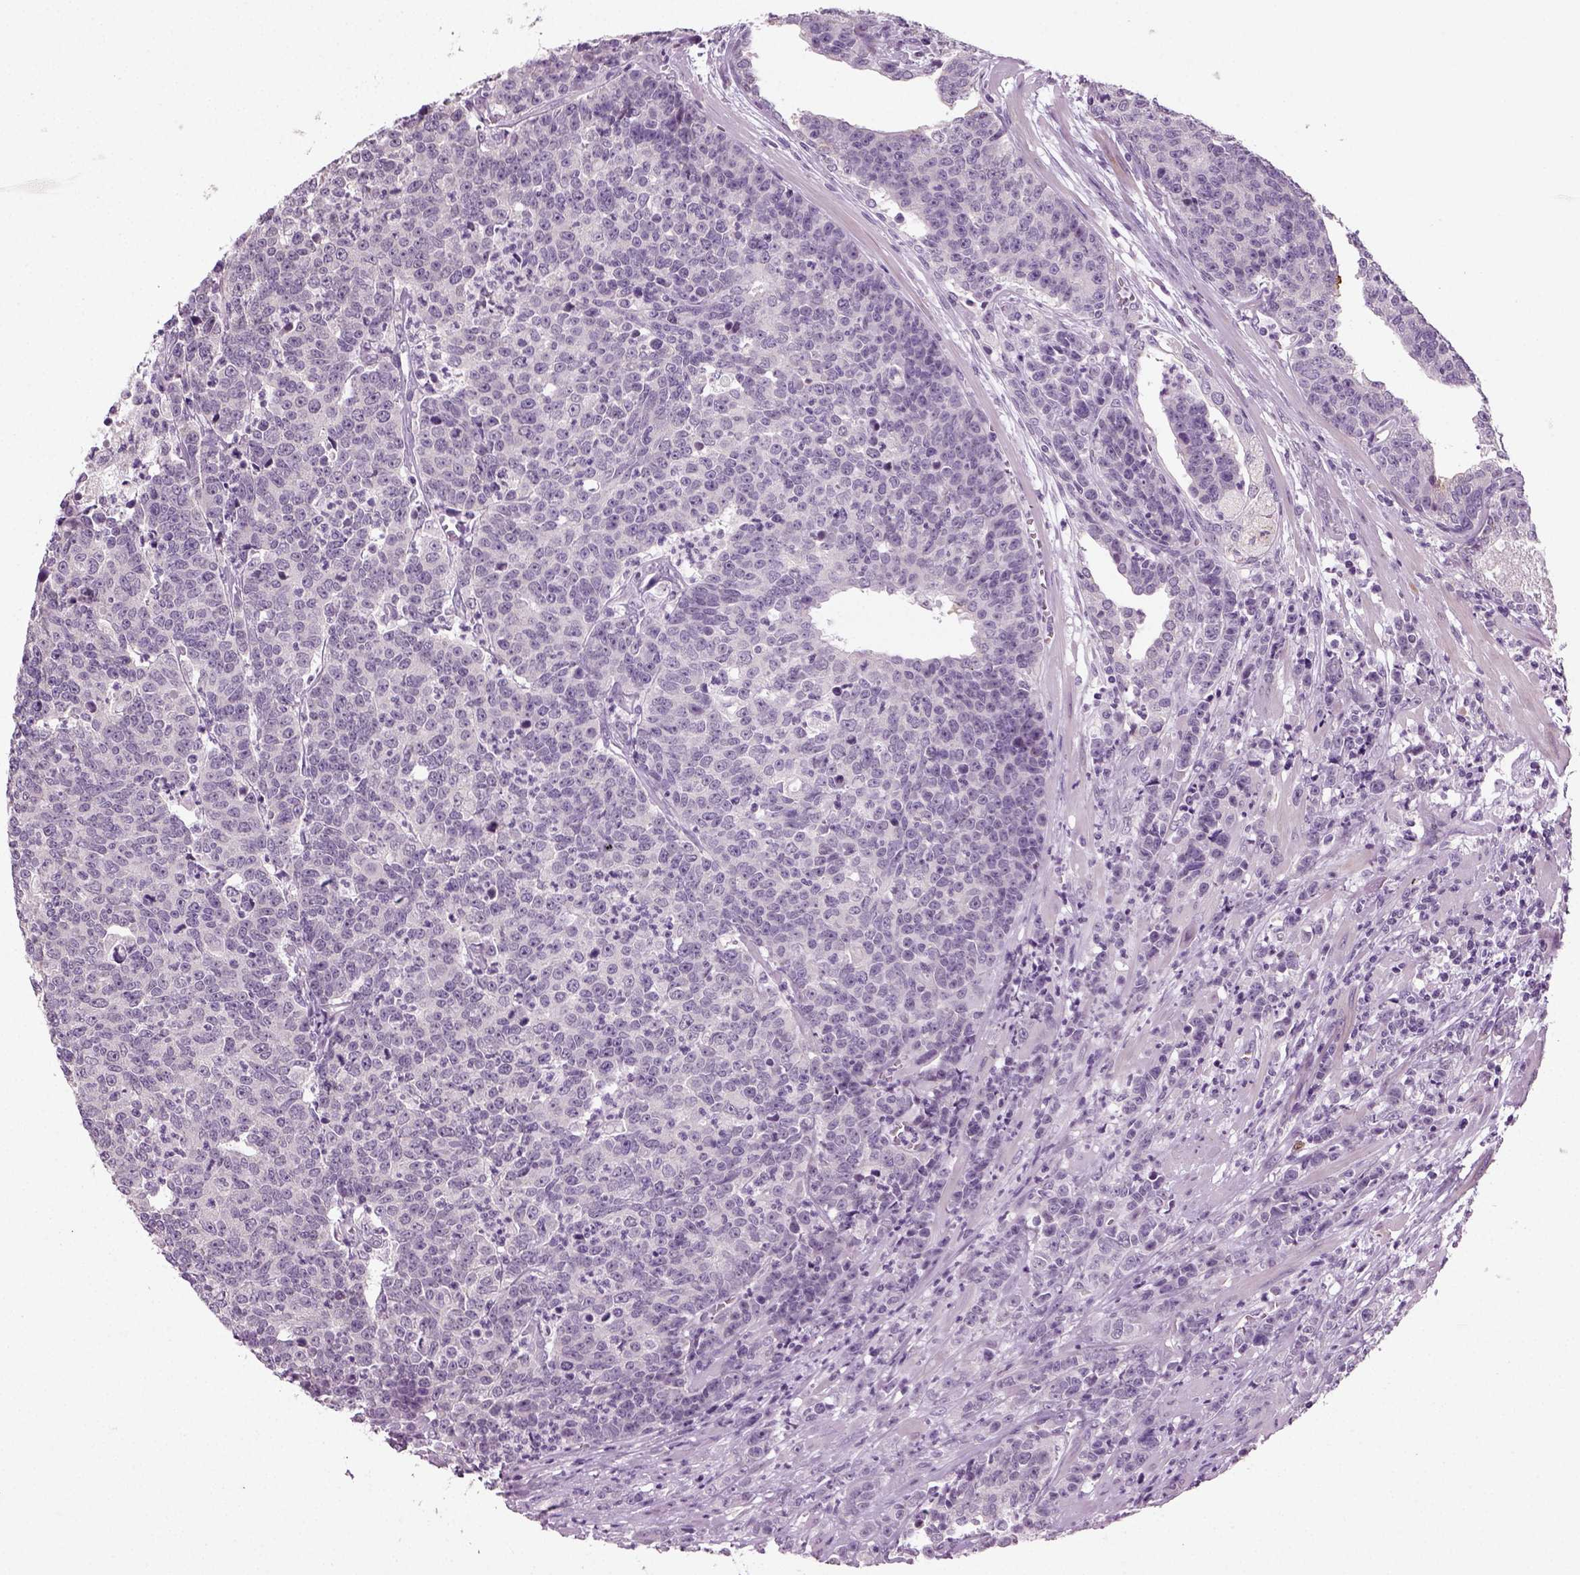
{"staining": {"intensity": "negative", "quantity": "none", "location": "none"}, "tissue": "prostate cancer", "cell_type": "Tumor cells", "image_type": "cancer", "snomed": [{"axis": "morphology", "description": "Adenocarcinoma, NOS"}, {"axis": "topography", "description": "Prostate"}], "caption": "This is an immunohistochemistry micrograph of prostate cancer (adenocarcinoma). There is no staining in tumor cells.", "gene": "SYNGAP1", "patient": {"sex": "male", "age": 67}}